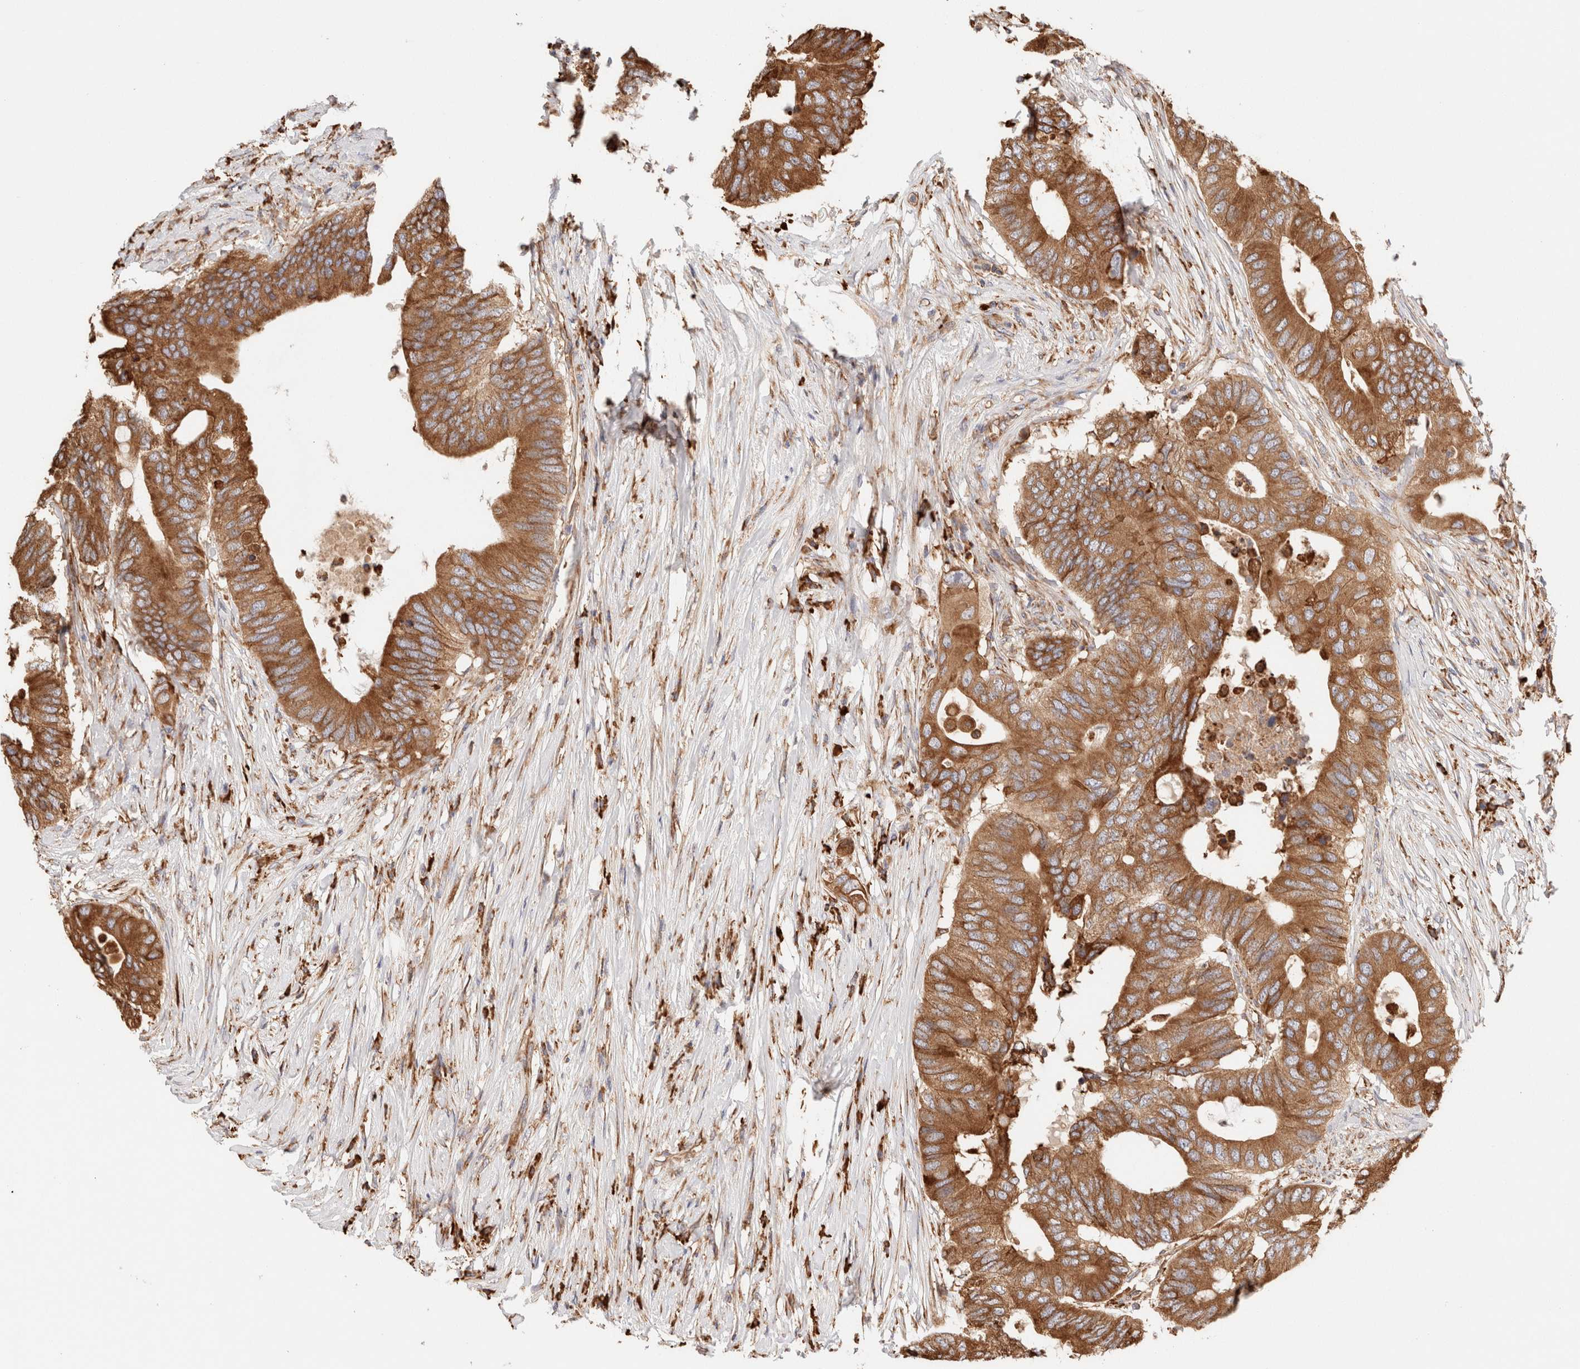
{"staining": {"intensity": "strong", "quantity": ">75%", "location": "cytoplasmic/membranous"}, "tissue": "colorectal cancer", "cell_type": "Tumor cells", "image_type": "cancer", "snomed": [{"axis": "morphology", "description": "Adenocarcinoma, NOS"}, {"axis": "topography", "description": "Colon"}], "caption": "Adenocarcinoma (colorectal) was stained to show a protein in brown. There is high levels of strong cytoplasmic/membranous staining in about >75% of tumor cells. (DAB IHC, brown staining for protein, blue staining for nuclei).", "gene": "FER", "patient": {"sex": "male", "age": 71}}